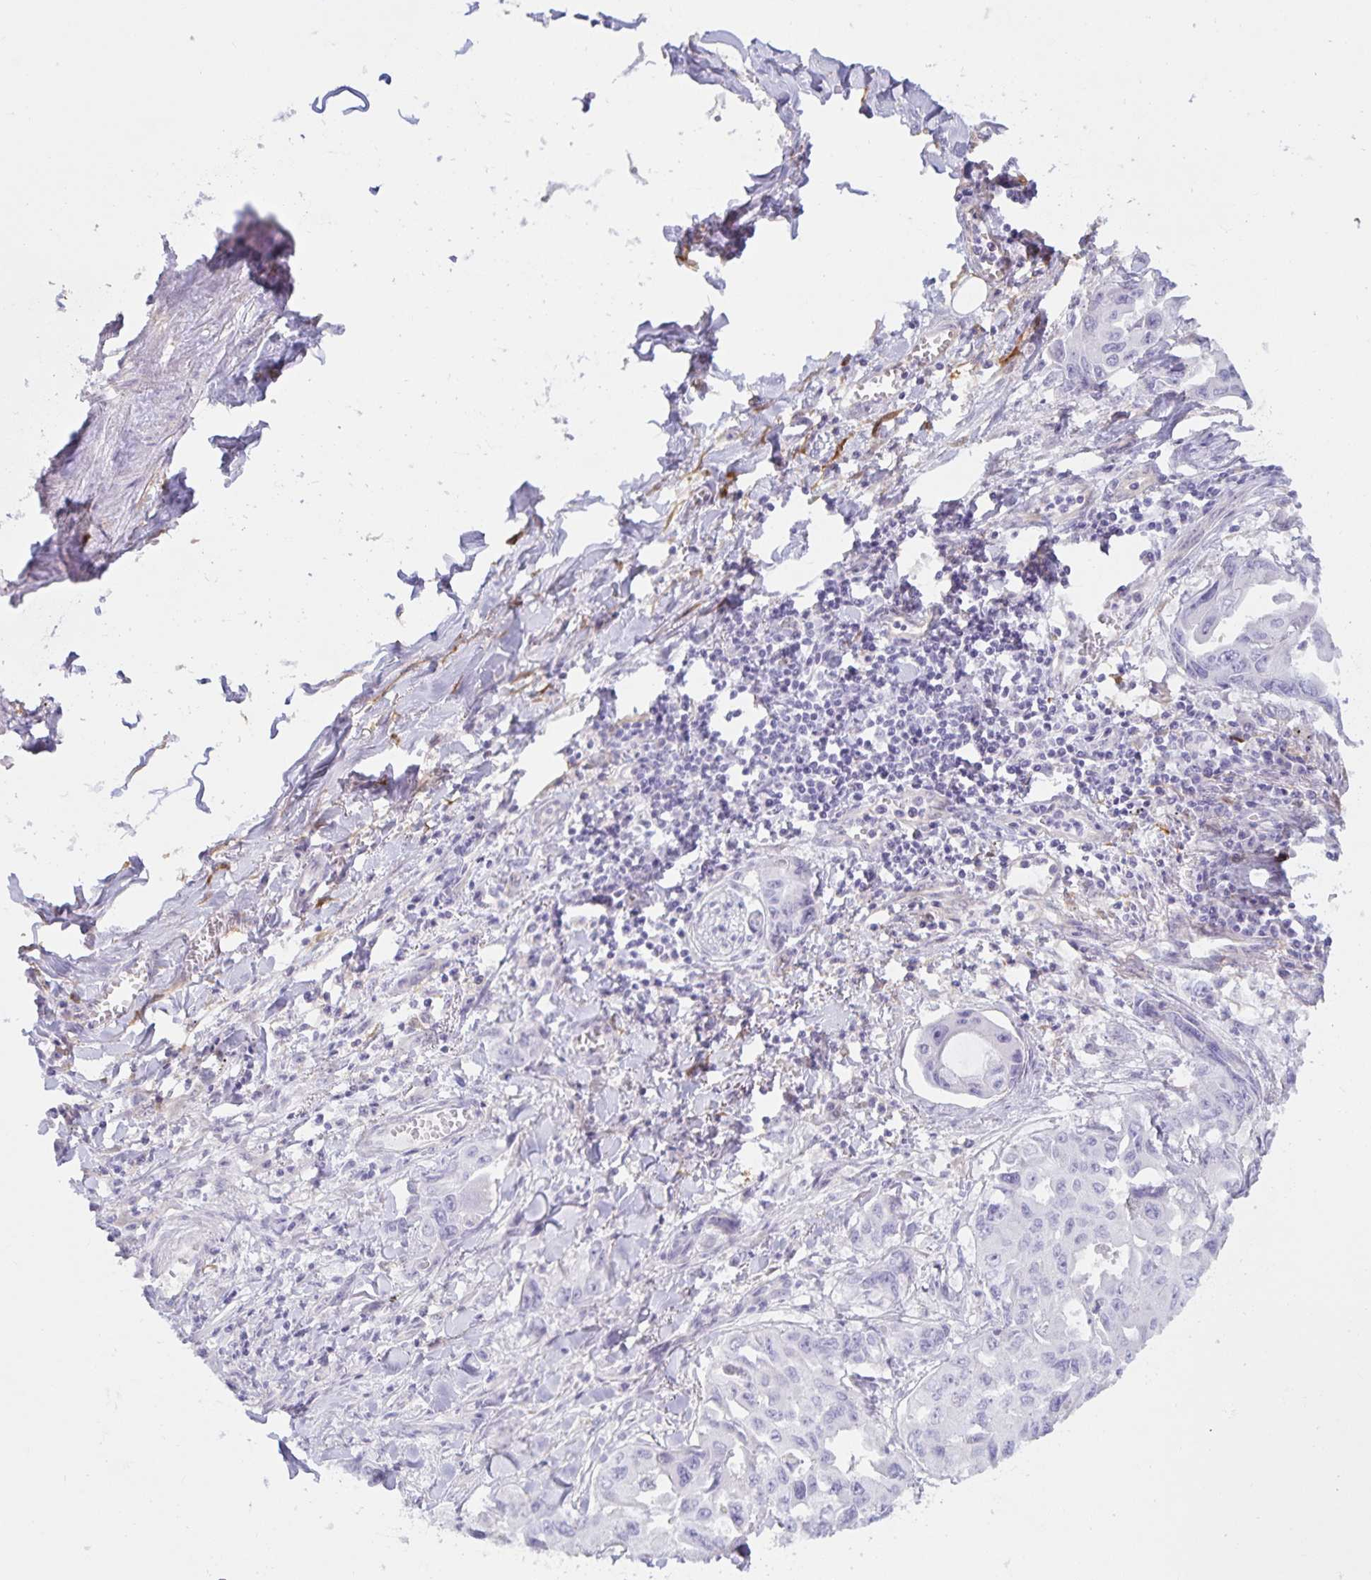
{"staining": {"intensity": "negative", "quantity": "none", "location": "none"}, "tissue": "lung cancer", "cell_type": "Tumor cells", "image_type": "cancer", "snomed": [{"axis": "morphology", "description": "Adenocarcinoma, NOS"}, {"axis": "topography", "description": "Lung"}], "caption": "Protein analysis of lung adenocarcinoma reveals no significant expression in tumor cells. (DAB immunohistochemistry (IHC) with hematoxylin counter stain).", "gene": "SPAG4", "patient": {"sex": "male", "age": 64}}